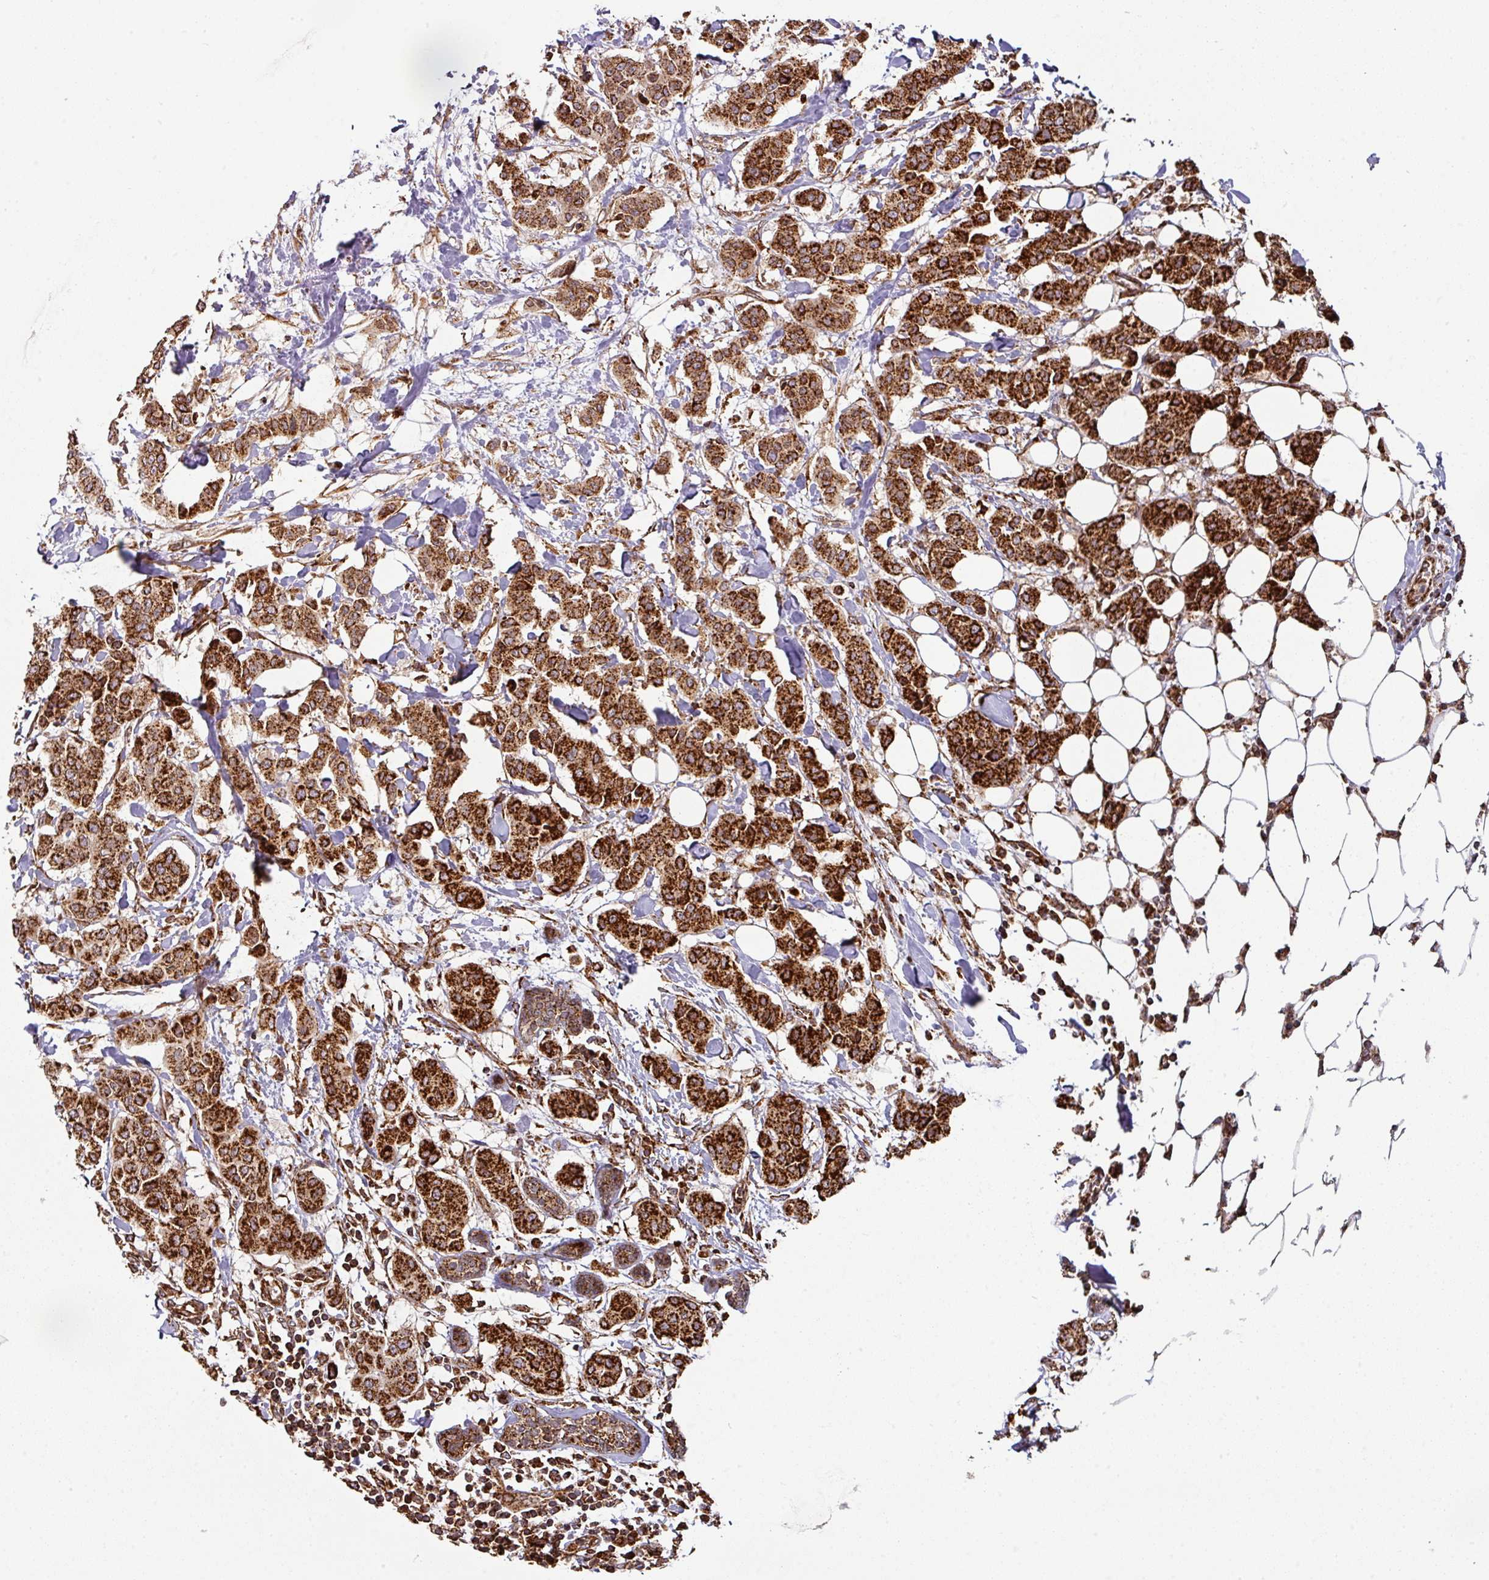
{"staining": {"intensity": "strong", "quantity": ">75%", "location": "cytoplasmic/membranous"}, "tissue": "breast cancer", "cell_type": "Tumor cells", "image_type": "cancer", "snomed": [{"axis": "morphology", "description": "Duct carcinoma"}, {"axis": "topography", "description": "Breast"}], "caption": "Breast infiltrating ductal carcinoma was stained to show a protein in brown. There is high levels of strong cytoplasmic/membranous expression in approximately >75% of tumor cells.", "gene": "TRAP1", "patient": {"sex": "female", "age": 40}}